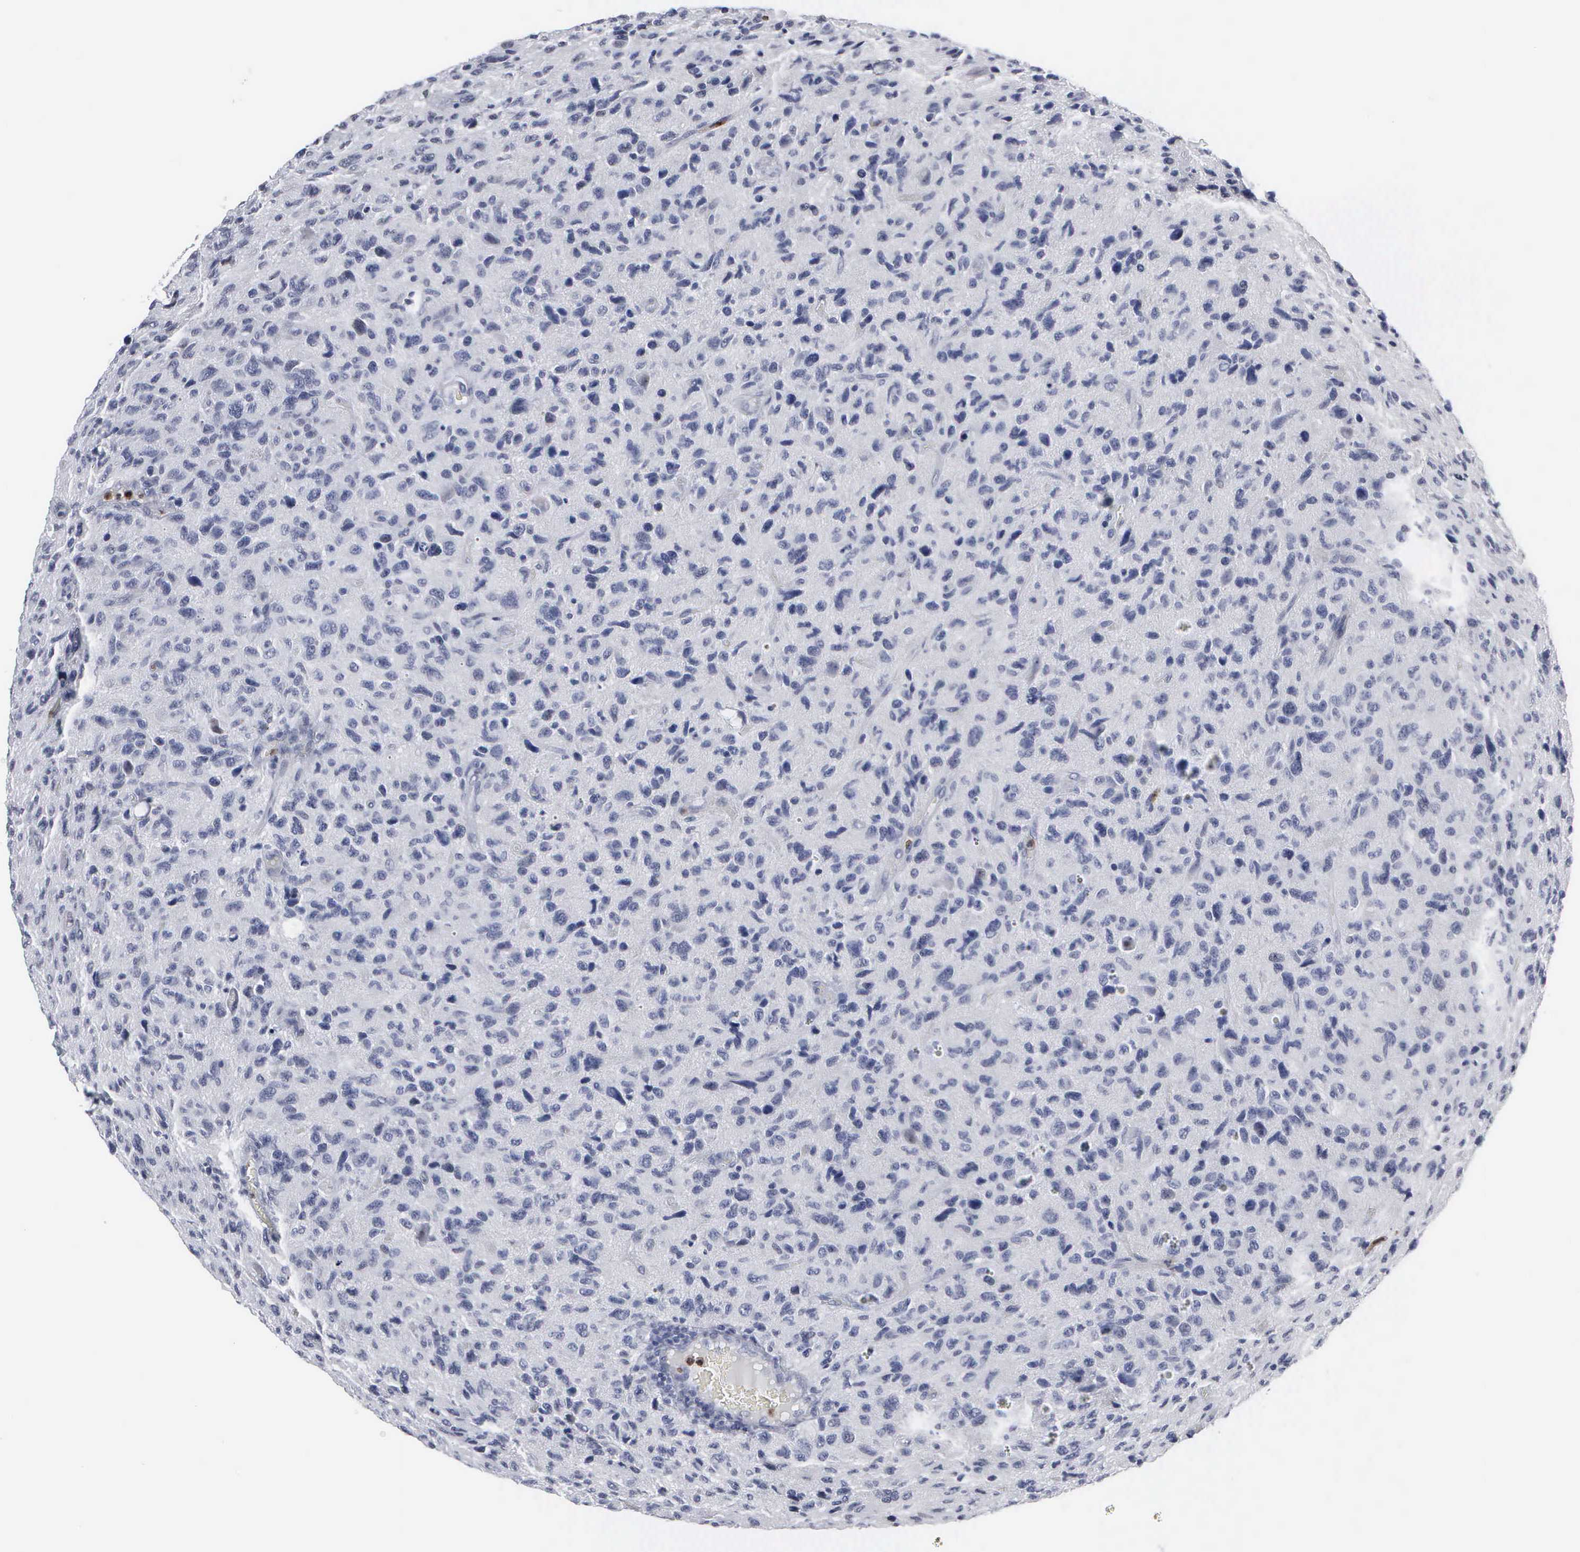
{"staining": {"intensity": "negative", "quantity": "none", "location": "none"}, "tissue": "glioma", "cell_type": "Tumor cells", "image_type": "cancer", "snomed": [{"axis": "morphology", "description": "Glioma, malignant, High grade"}, {"axis": "topography", "description": "Brain"}], "caption": "Malignant glioma (high-grade) was stained to show a protein in brown. There is no significant staining in tumor cells.", "gene": "SPIN3", "patient": {"sex": "female", "age": 60}}